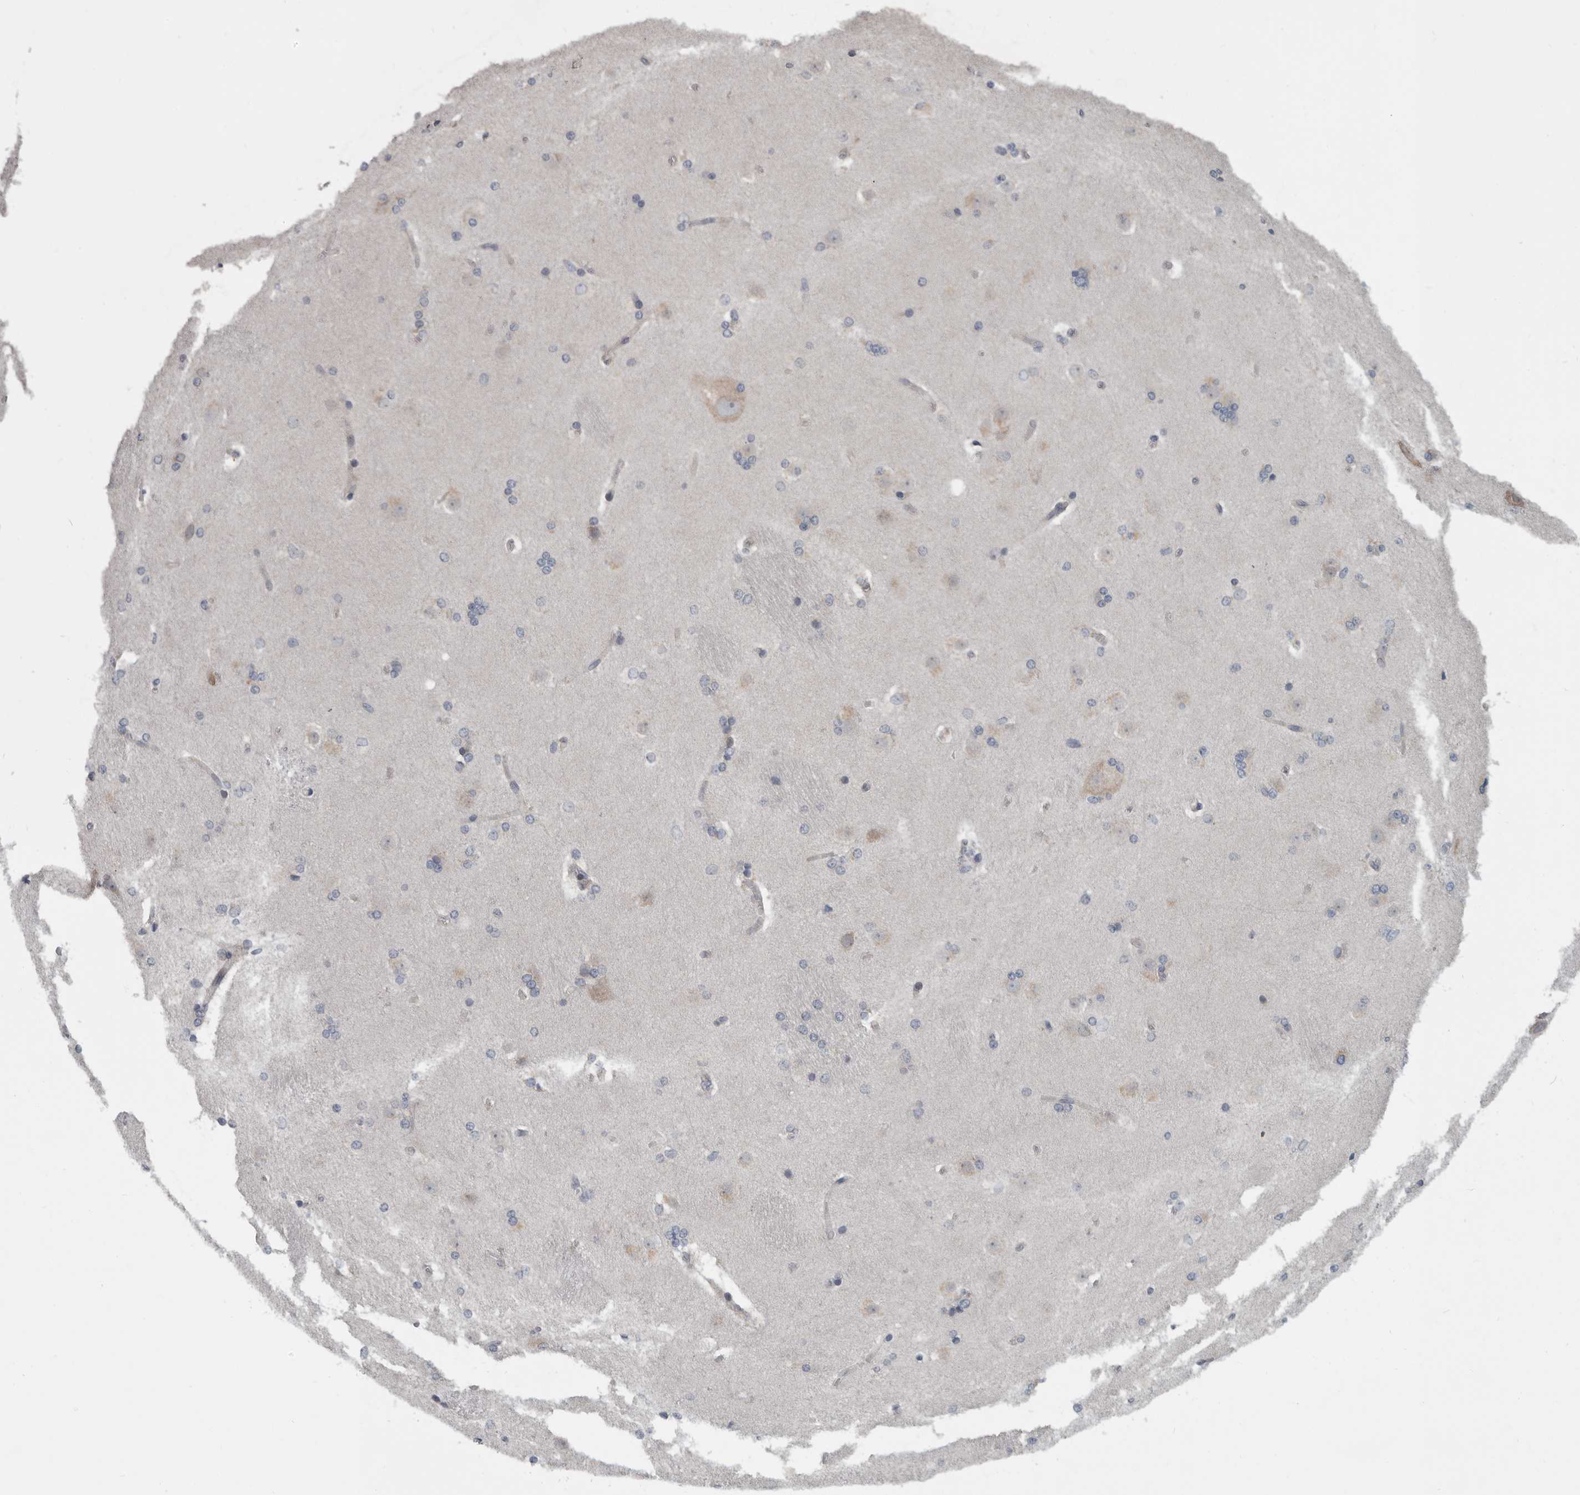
{"staining": {"intensity": "moderate", "quantity": "<25%", "location": "cytoplasmic/membranous"}, "tissue": "caudate", "cell_type": "Glial cells", "image_type": "normal", "snomed": [{"axis": "morphology", "description": "Normal tissue, NOS"}, {"axis": "topography", "description": "Lateral ventricle wall"}], "caption": "Moderate cytoplasmic/membranous protein positivity is seen in approximately <25% of glial cells in caudate.", "gene": "TMEM199", "patient": {"sex": "female", "age": 19}}